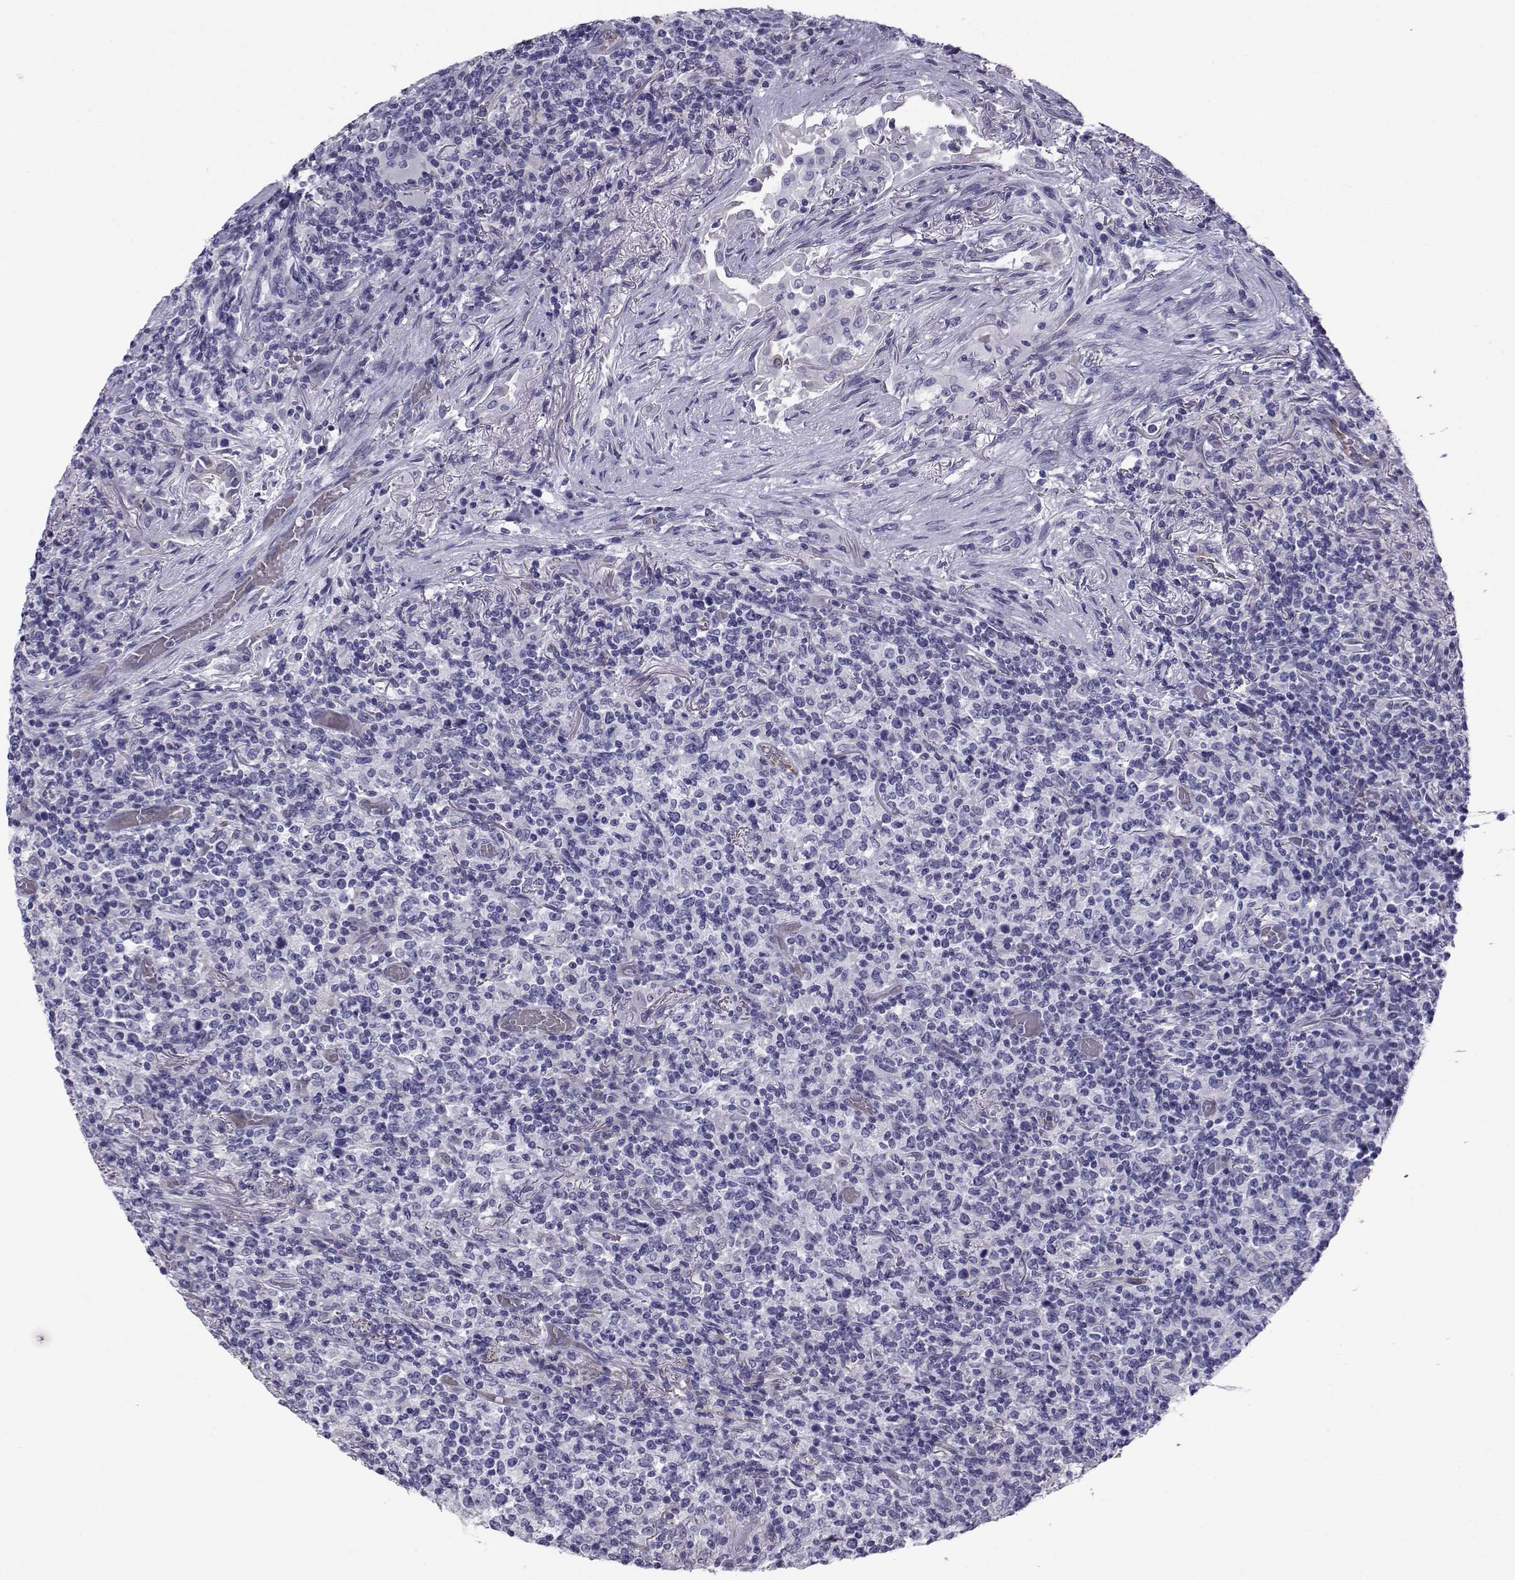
{"staining": {"intensity": "negative", "quantity": "none", "location": "none"}, "tissue": "lymphoma", "cell_type": "Tumor cells", "image_type": "cancer", "snomed": [{"axis": "morphology", "description": "Malignant lymphoma, non-Hodgkin's type, High grade"}, {"axis": "topography", "description": "Lung"}], "caption": "This is a photomicrograph of immunohistochemistry staining of lymphoma, which shows no positivity in tumor cells.", "gene": "RNASE12", "patient": {"sex": "male", "age": 79}}